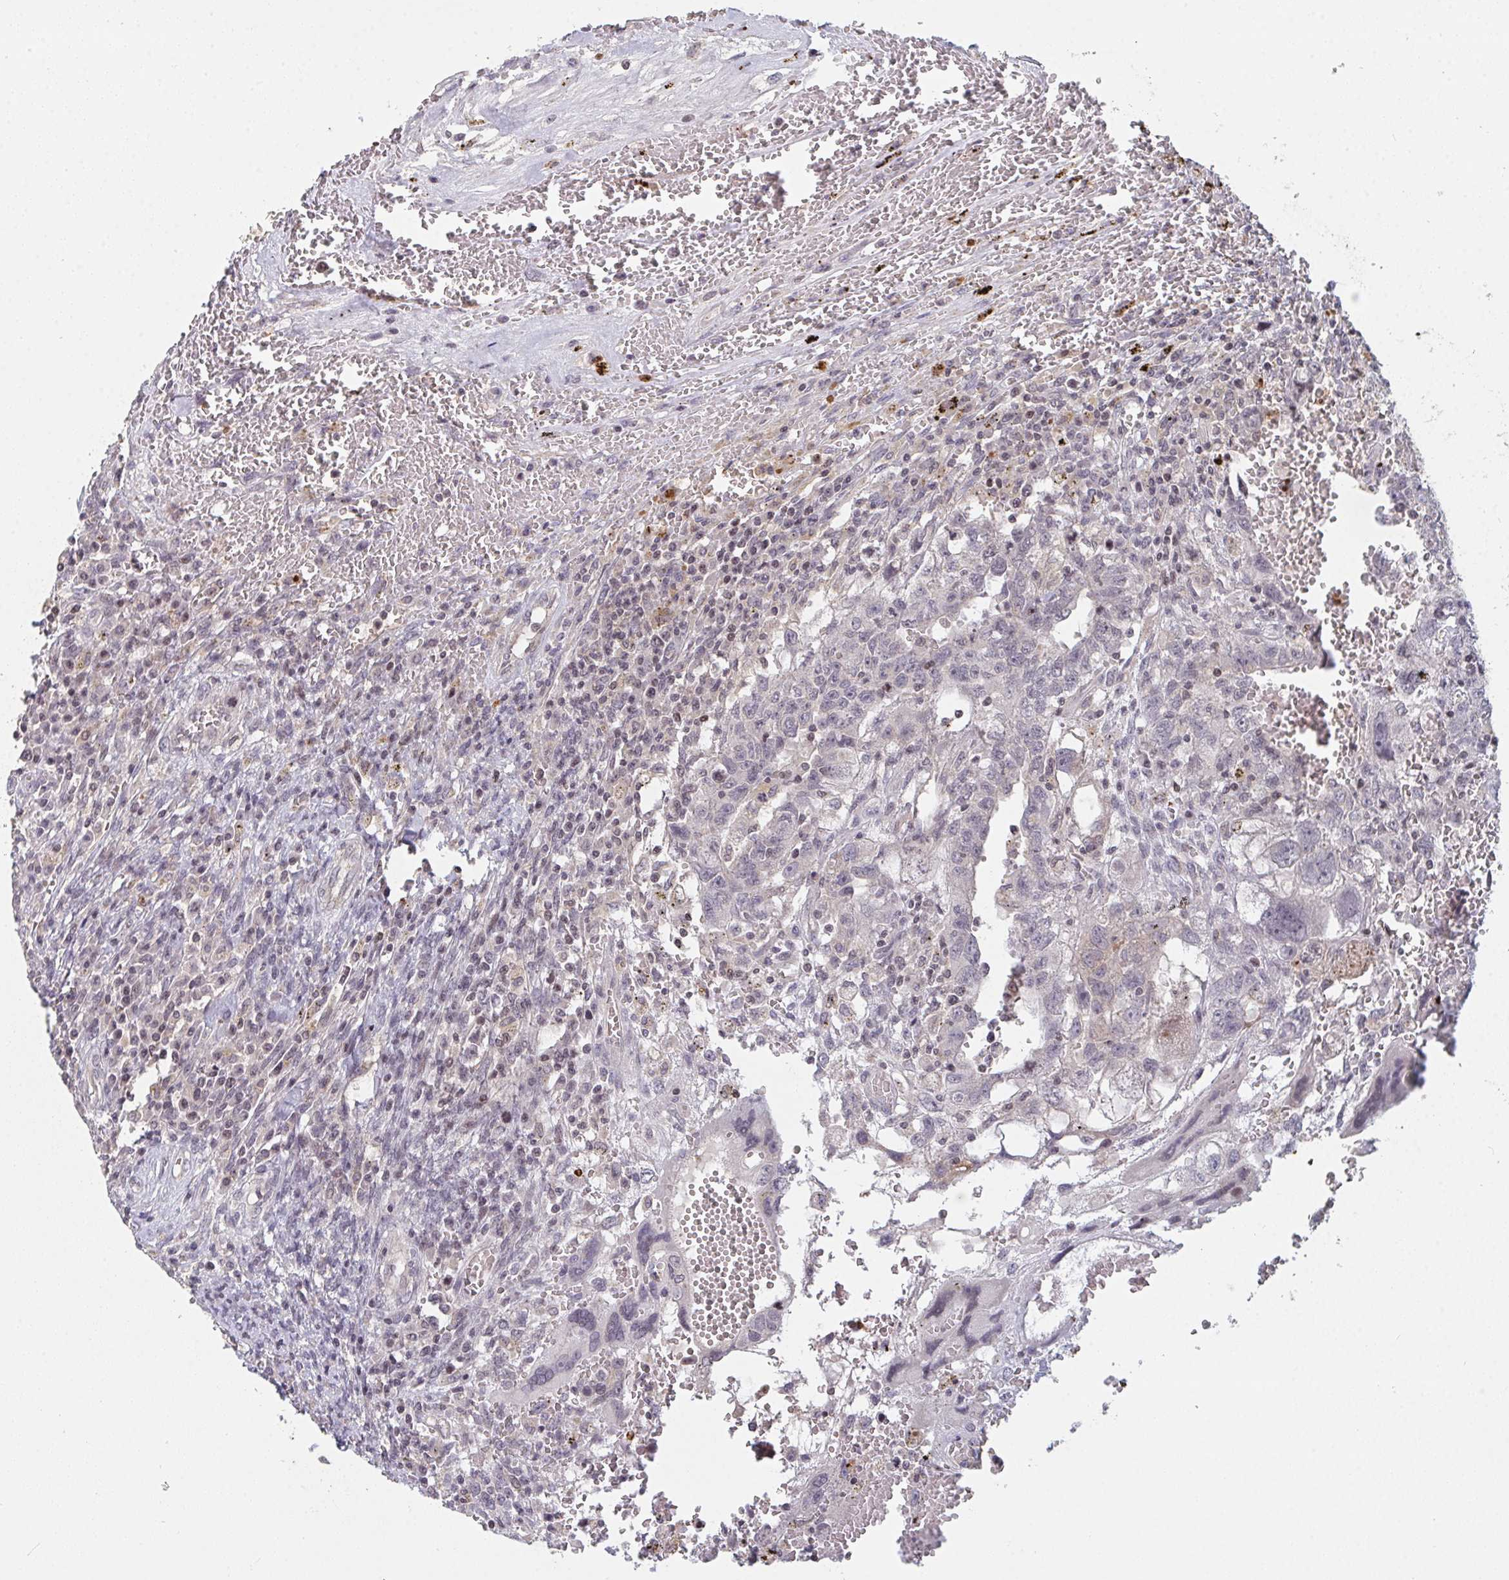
{"staining": {"intensity": "negative", "quantity": "none", "location": "none"}, "tissue": "testis cancer", "cell_type": "Tumor cells", "image_type": "cancer", "snomed": [{"axis": "morphology", "description": "Carcinoma, Embryonal, NOS"}, {"axis": "topography", "description": "Testis"}], "caption": "A micrograph of human embryonal carcinoma (testis) is negative for staining in tumor cells. (DAB immunohistochemistry with hematoxylin counter stain).", "gene": "DCST1", "patient": {"sex": "male", "age": 26}}